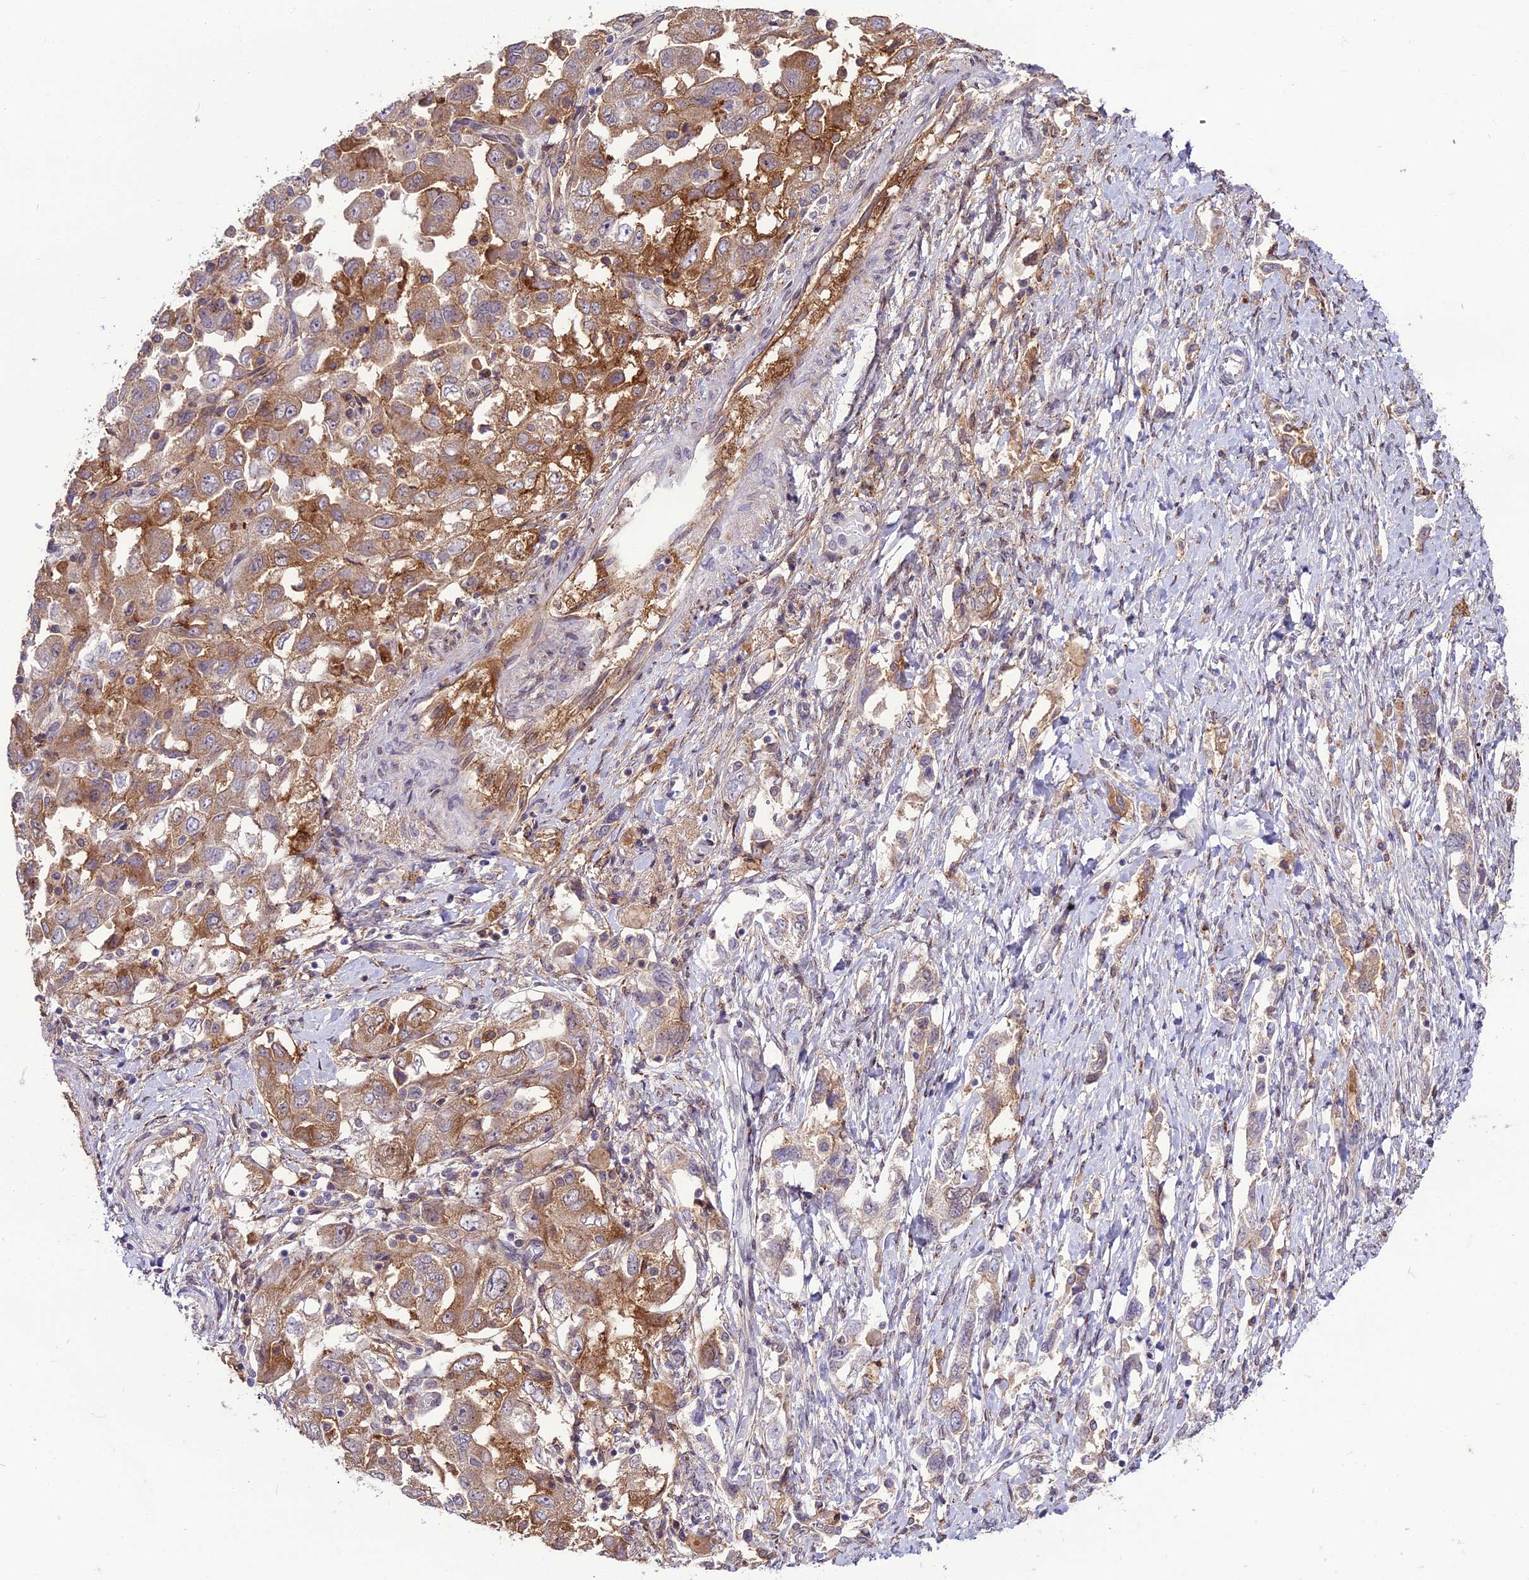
{"staining": {"intensity": "strong", "quantity": "25%-75%", "location": "cytoplasmic/membranous"}, "tissue": "ovarian cancer", "cell_type": "Tumor cells", "image_type": "cancer", "snomed": [{"axis": "morphology", "description": "Carcinoma, NOS"}, {"axis": "morphology", "description": "Cystadenocarcinoma, serous, NOS"}, {"axis": "topography", "description": "Ovary"}], "caption": "This is an image of immunohistochemistry (IHC) staining of ovarian cancer, which shows strong expression in the cytoplasmic/membranous of tumor cells.", "gene": "TROAP", "patient": {"sex": "female", "age": 69}}